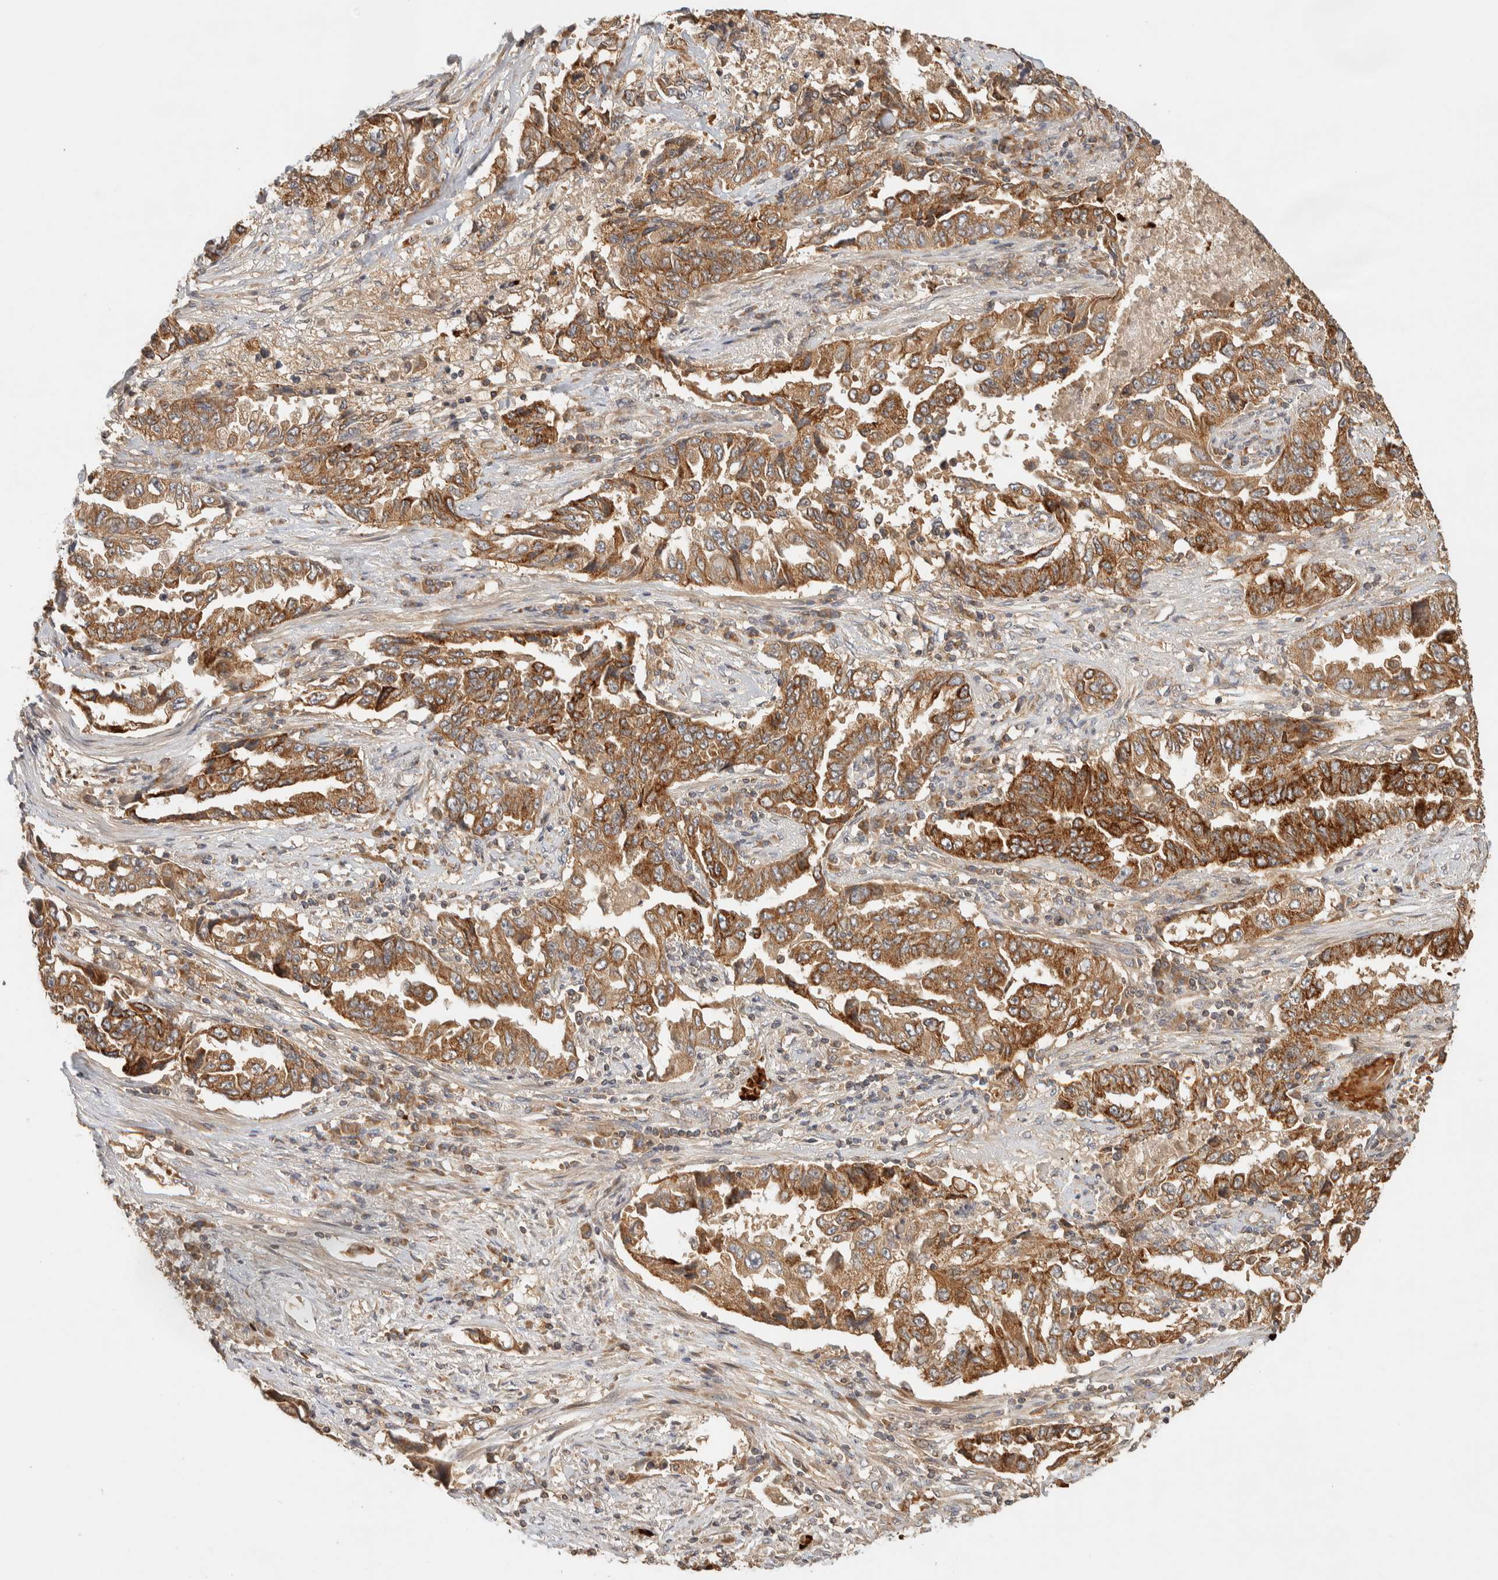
{"staining": {"intensity": "moderate", "quantity": ">75%", "location": "cytoplasmic/membranous"}, "tissue": "lung cancer", "cell_type": "Tumor cells", "image_type": "cancer", "snomed": [{"axis": "morphology", "description": "Adenocarcinoma, NOS"}, {"axis": "topography", "description": "Lung"}], "caption": "DAB (3,3'-diaminobenzidine) immunohistochemical staining of lung adenocarcinoma exhibits moderate cytoplasmic/membranous protein expression in about >75% of tumor cells.", "gene": "TTI2", "patient": {"sex": "female", "age": 51}}